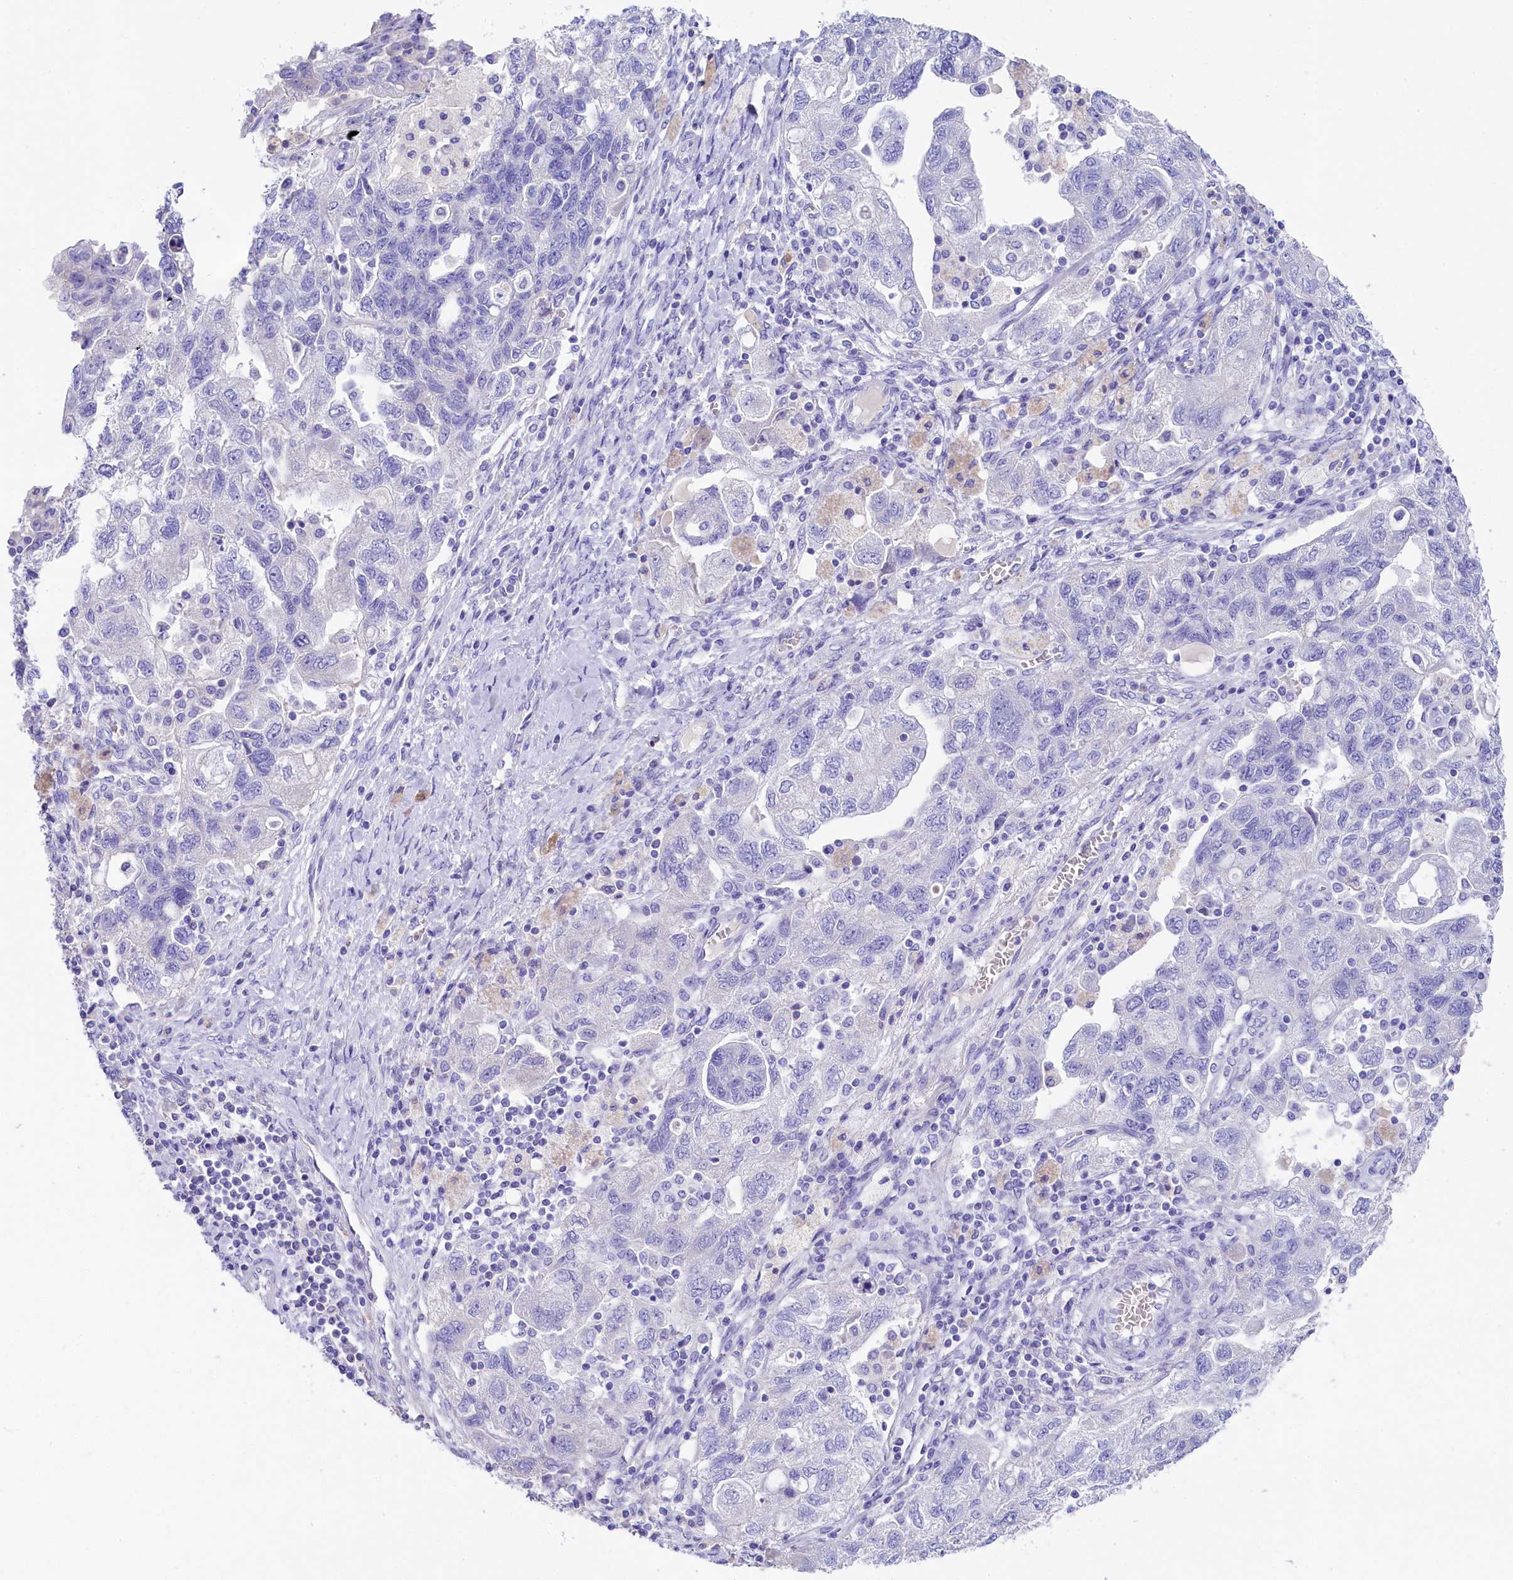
{"staining": {"intensity": "negative", "quantity": "none", "location": "none"}, "tissue": "ovarian cancer", "cell_type": "Tumor cells", "image_type": "cancer", "snomed": [{"axis": "morphology", "description": "Carcinoma, NOS"}, {"axis": "morphology", "description": "Cystadenocarcinoma, serous, NOS"}, {"axis": "topography", "description": "Ovary"}], "caption": "DAB immunohistochemical staining of human ovarian serous cystadenocarcinoma displays no significant positivity in tumor cells.", "gene": "SULT2A1", "patient": {"sex": "female", "age": 69}}